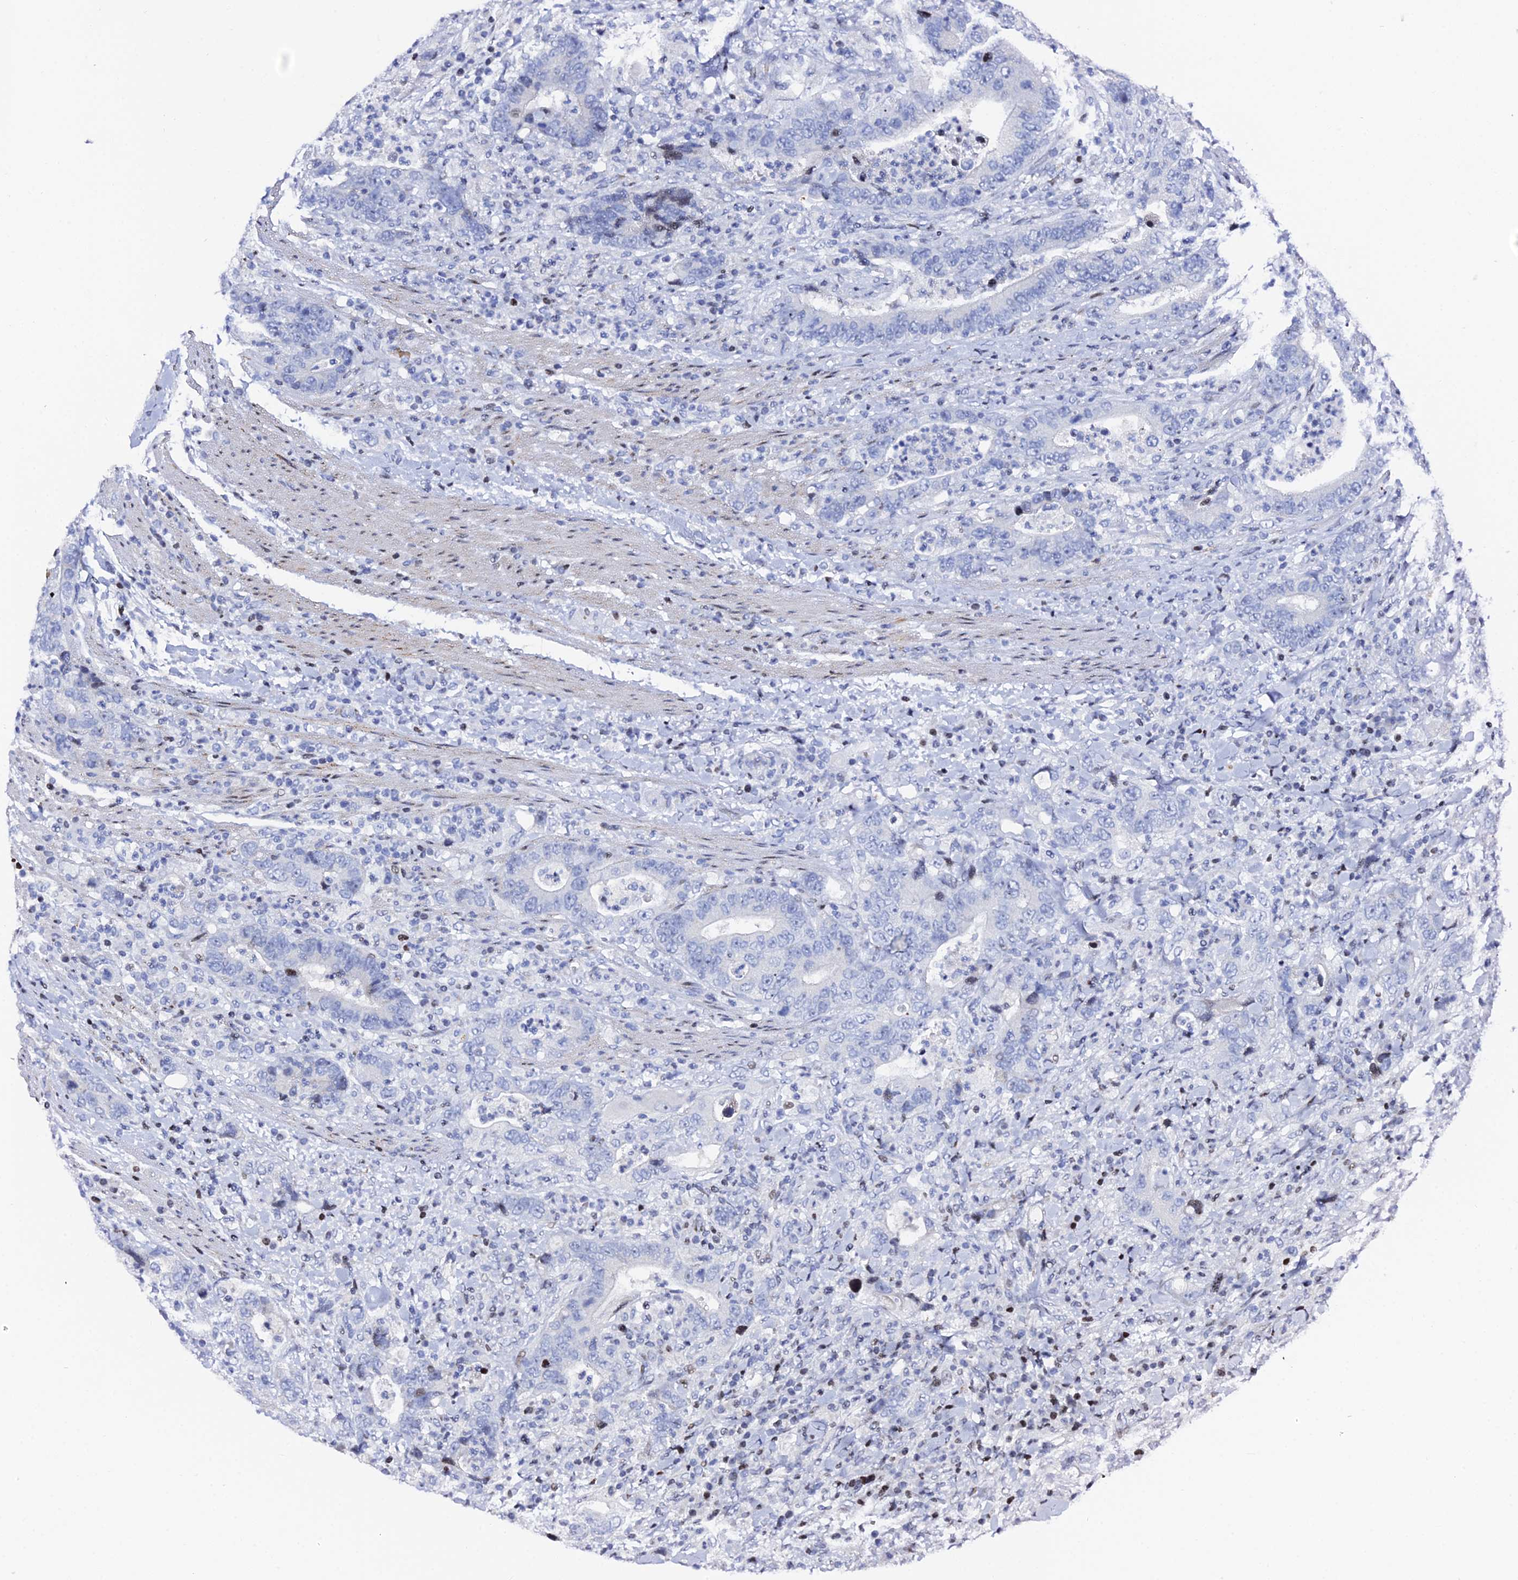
{"staining": {"intensity": "negative", "quantity": "none", "location": "none"}, "tissue": "colorectal cancer", "cell_type": "Tumor cells", "image_type": "cancer", "snomed": [{"axis": "morphology", "description": "Adenocarcinoma, NOS"}, {"axis": "topography", "description": "Colon"}], "caption": "IHC of human adenocarcinoma (colorectal) displays no expression in tumor cells. (DAB (3,3'-diaminobenzidine) IHC visualized using brightfield microscopy, high magnification).", "gene": "MYNN", "patient": {"sex": "female", "age": 75}}